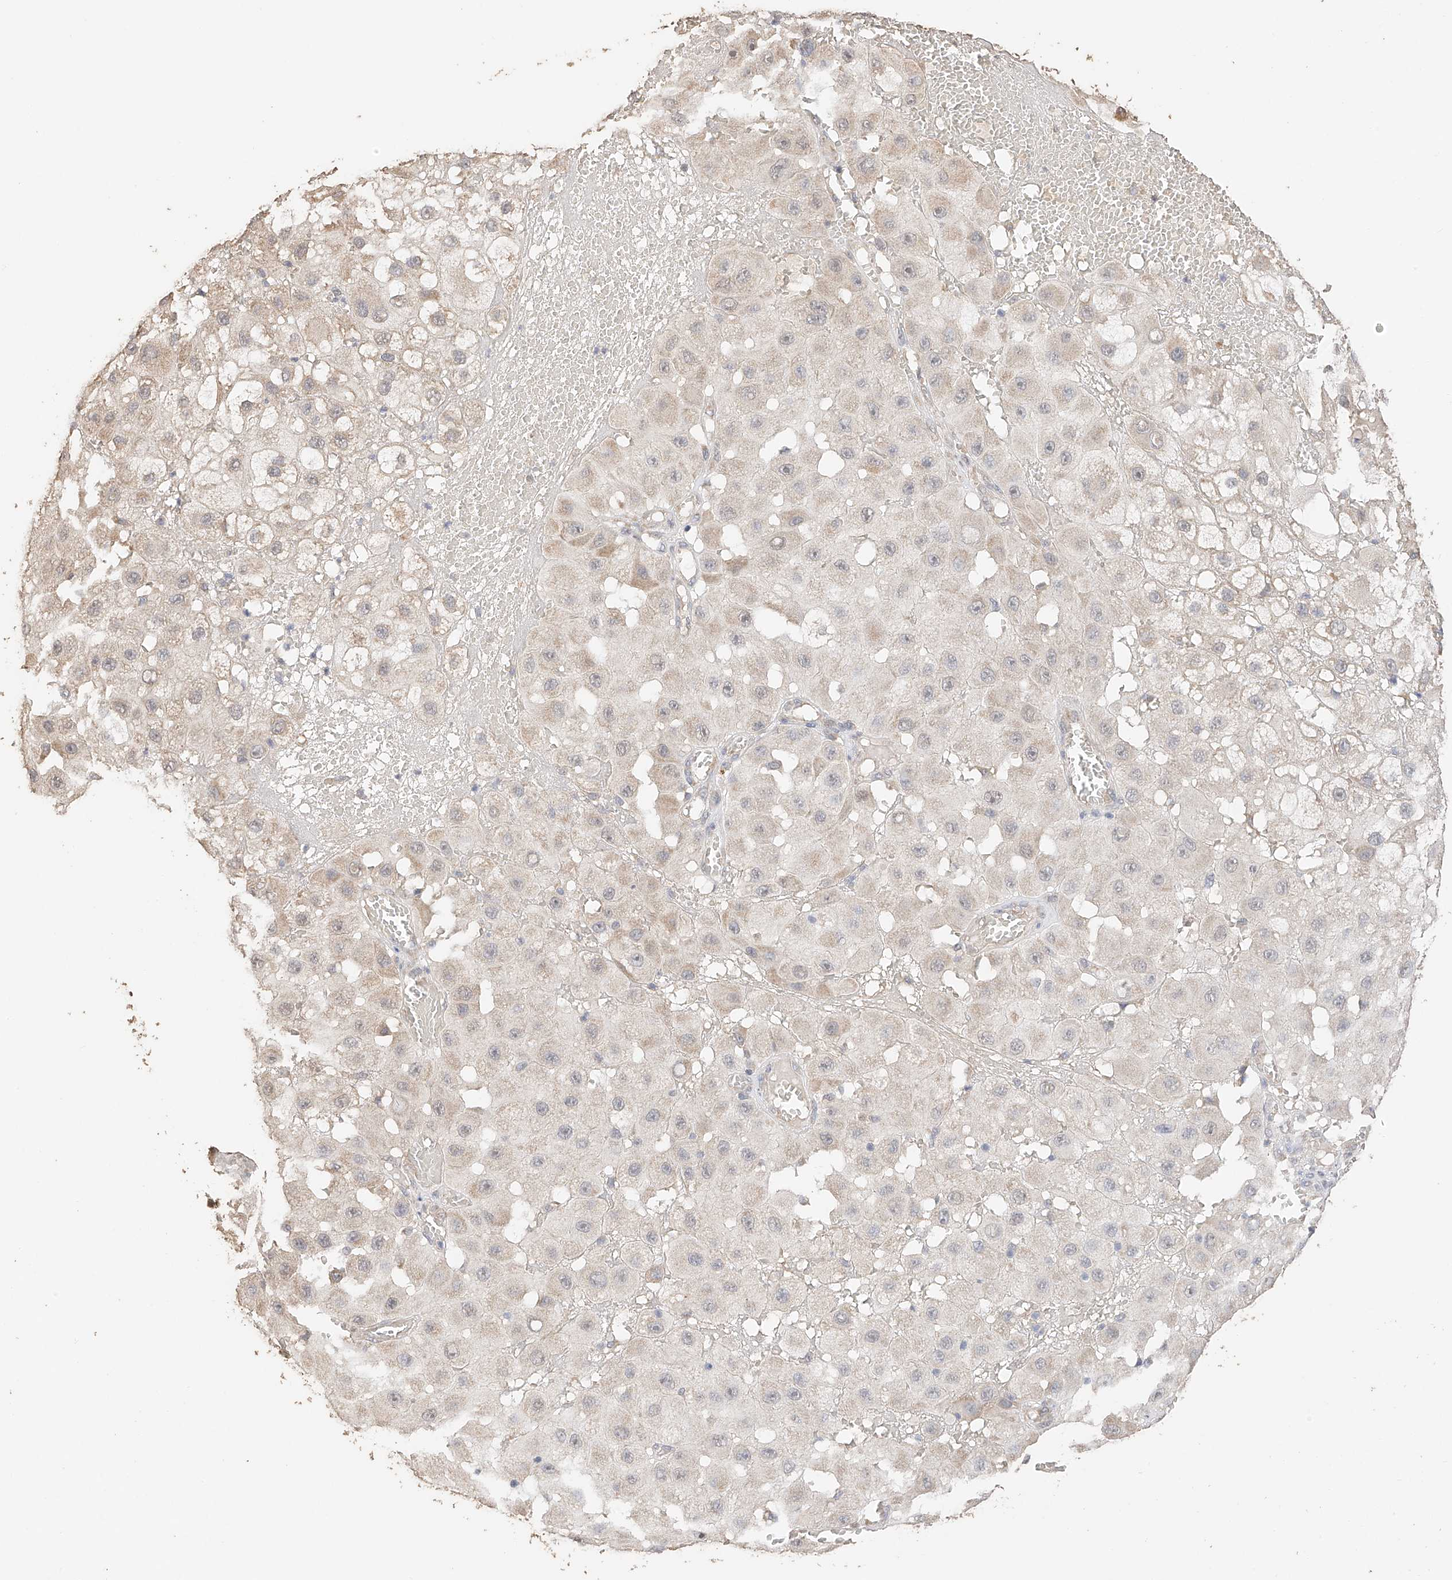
{"staining": {"intensity": "weak", "quantity": "<25%", "location": "cytoplasmic/membranous"}, "tissue": "melanoma", "cell_type": "Tumor cells", "image_type": "cancer", "snomed": [{"axis": "morphology", "description": "Malignant melanoma, NOS"}, {"axis": "topography", "description": "Skin"}], "caption": "DAB (3,3'-diaminobenzidine) immunohistochemical staining of human melanoma reveals no significant expression in tumor cells. (Stains: DAB (3,3'-diaminobenzidine) immunohistochemistry with hematoxylin counter stain, Microscopy: brightfield microscopy at high magnification).", "gene": "IL22RA2", "patient": {"sex": "female", "age": 81}}